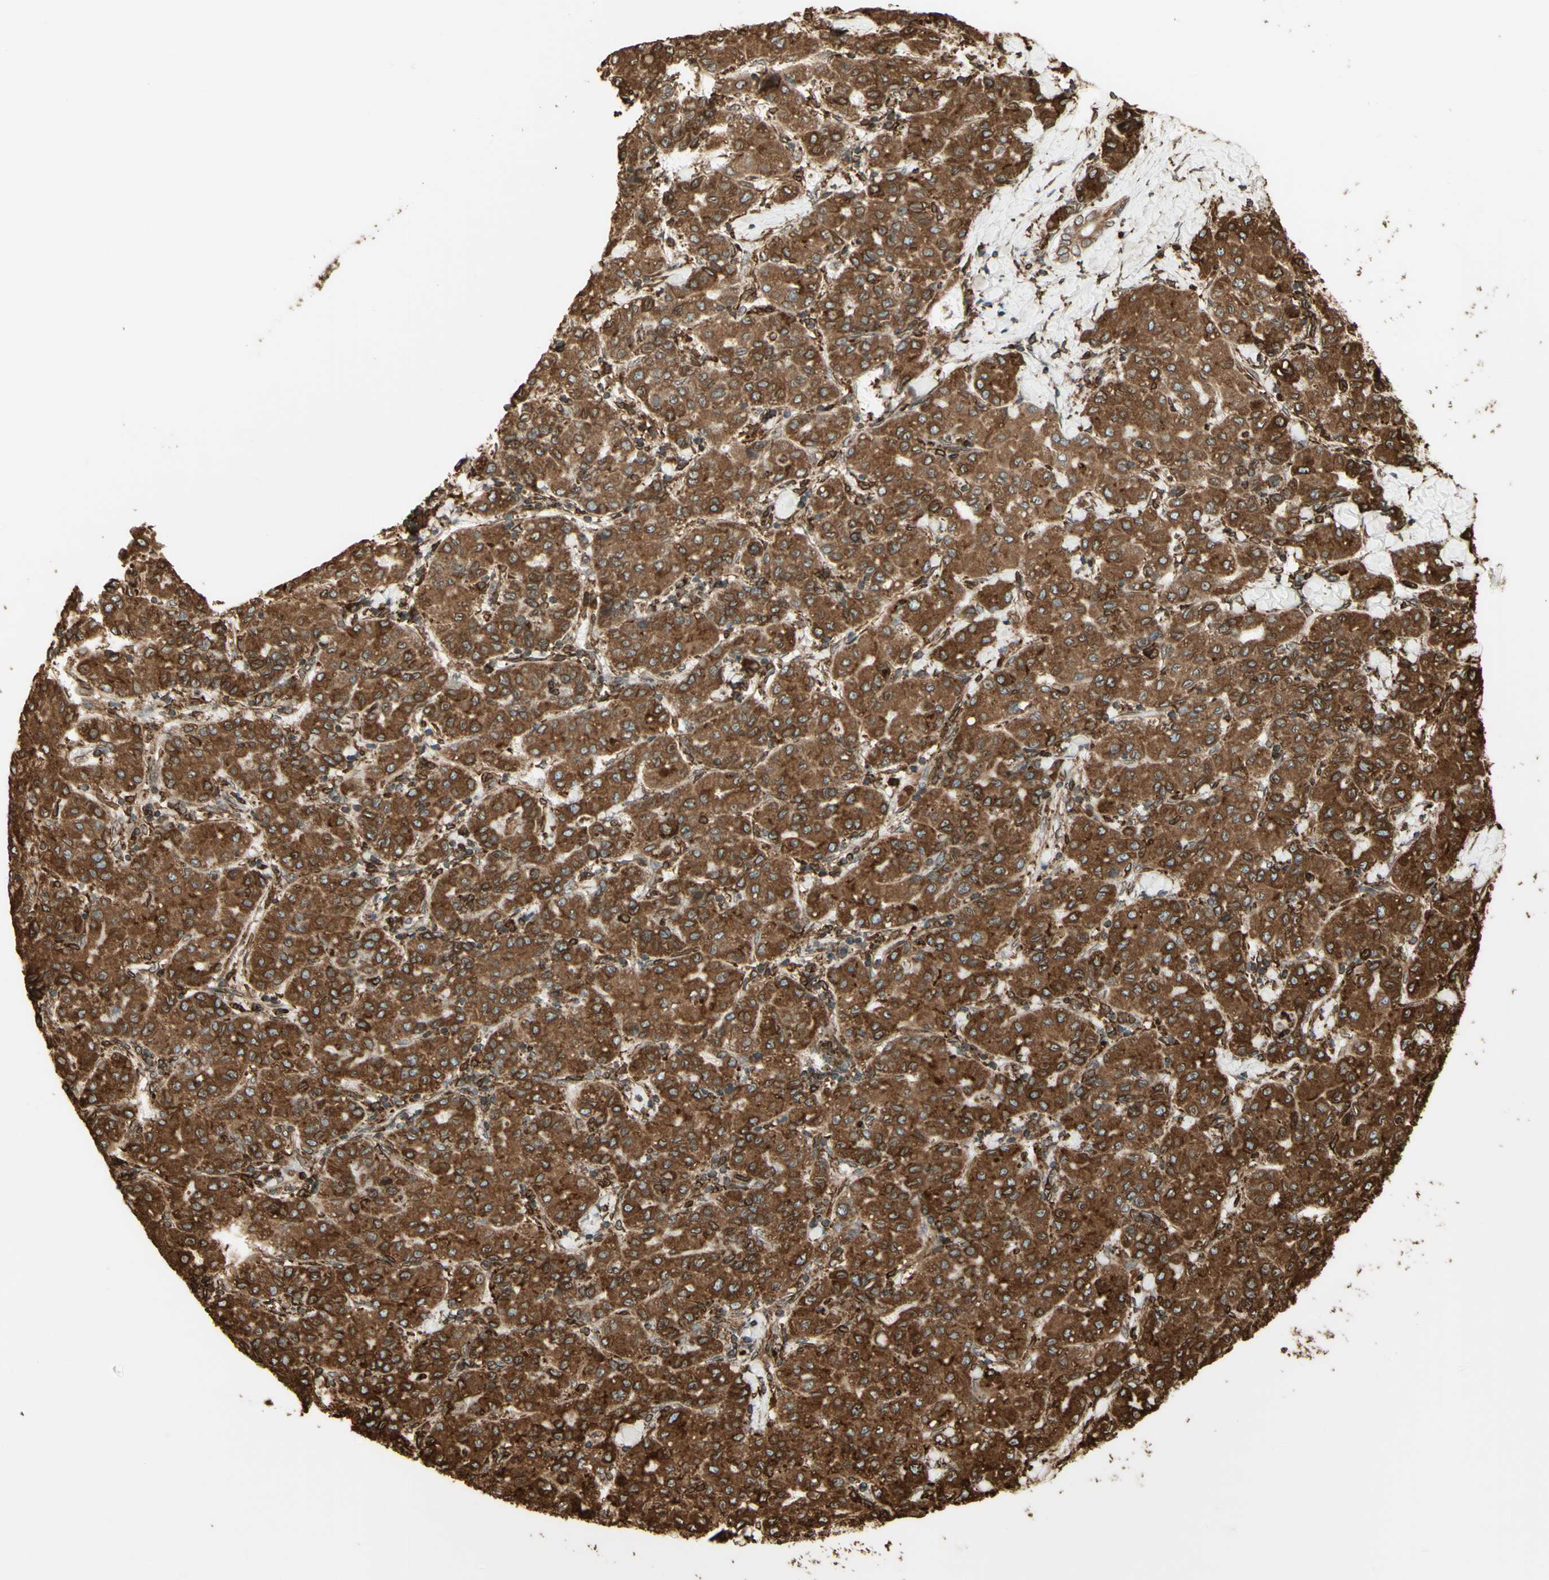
{"staining": {"intensity": "strong", "quantity": ">75%", "location": "cytoplasmic/membranous"}, "tissue": "liver cancer", "cell_type": "Tumor cells", "image_type": "cancer", "snomed": [{"axis": "morphology", "description": "Carcinoma, Hepatocellular, NOS"}, {"axis": "topography", "description": "Liver"}], "caption": "A high amount of strong cytoplasmic/membranous staining is seen in about >75% of tumor cells in liver cancer (hepatocellular carcinoma) tissue. Ihc stains the protein in brown and the nuclei are stained blue.", "gene": "CANX", "patient": {"sex": "male", "age": 65}}